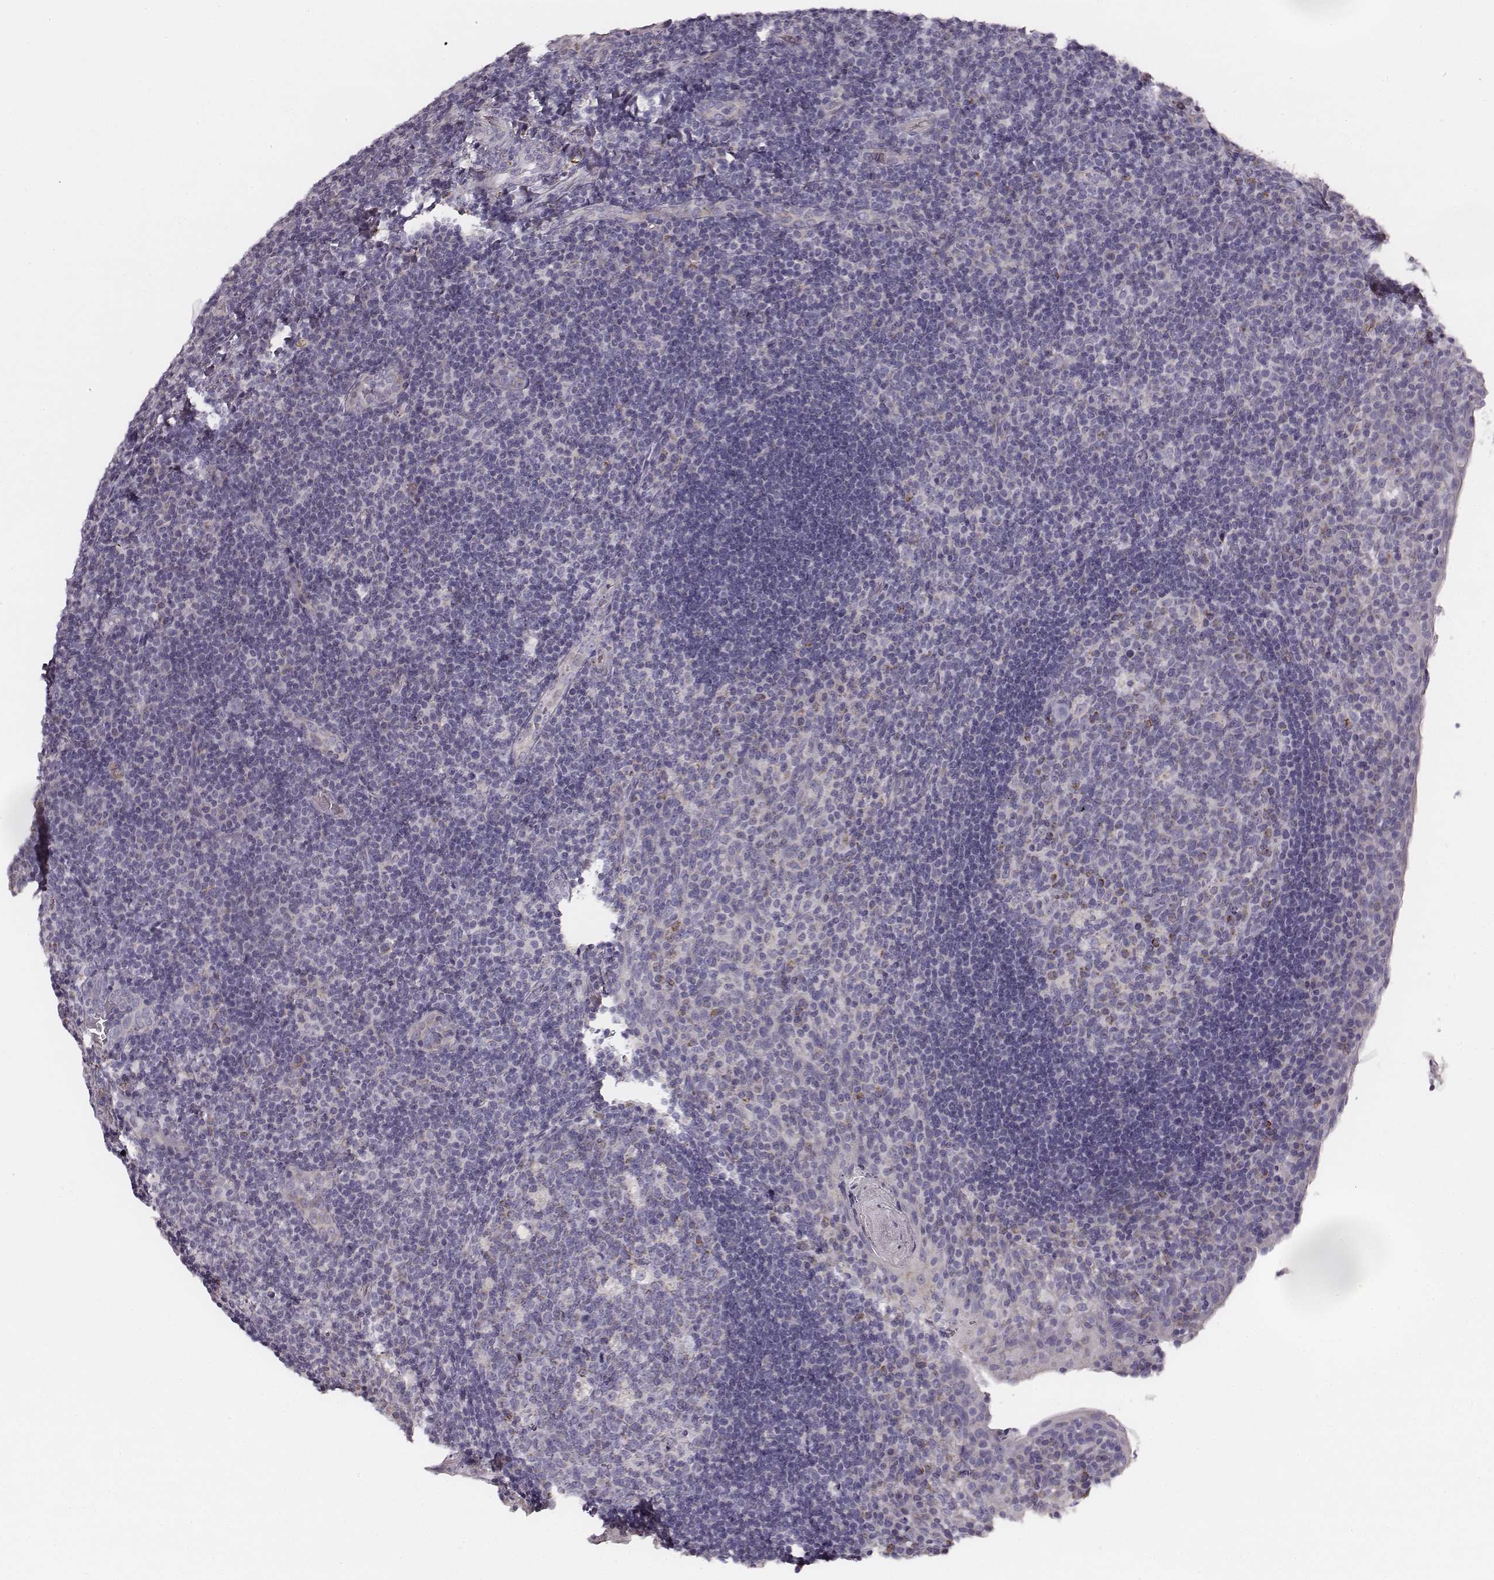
{"staining": {"intensity": "negative", "quantity": "none", "location": "none"}, "tissue": "tonsil", "cell_type": "Germinal center cells", "image_type": "normal", "snomed": [{"axis": "morphology", "description": "Normal tissue, NOS"}, {"axis": "topography", "description": "Tonsil"}], "caption": "IHC image of benign tonsil stained for a protein (brown), which reveals no expression in germinal center cells.", "gene": "UBL4B", "patient": {"sex": "male", "age": 17}}